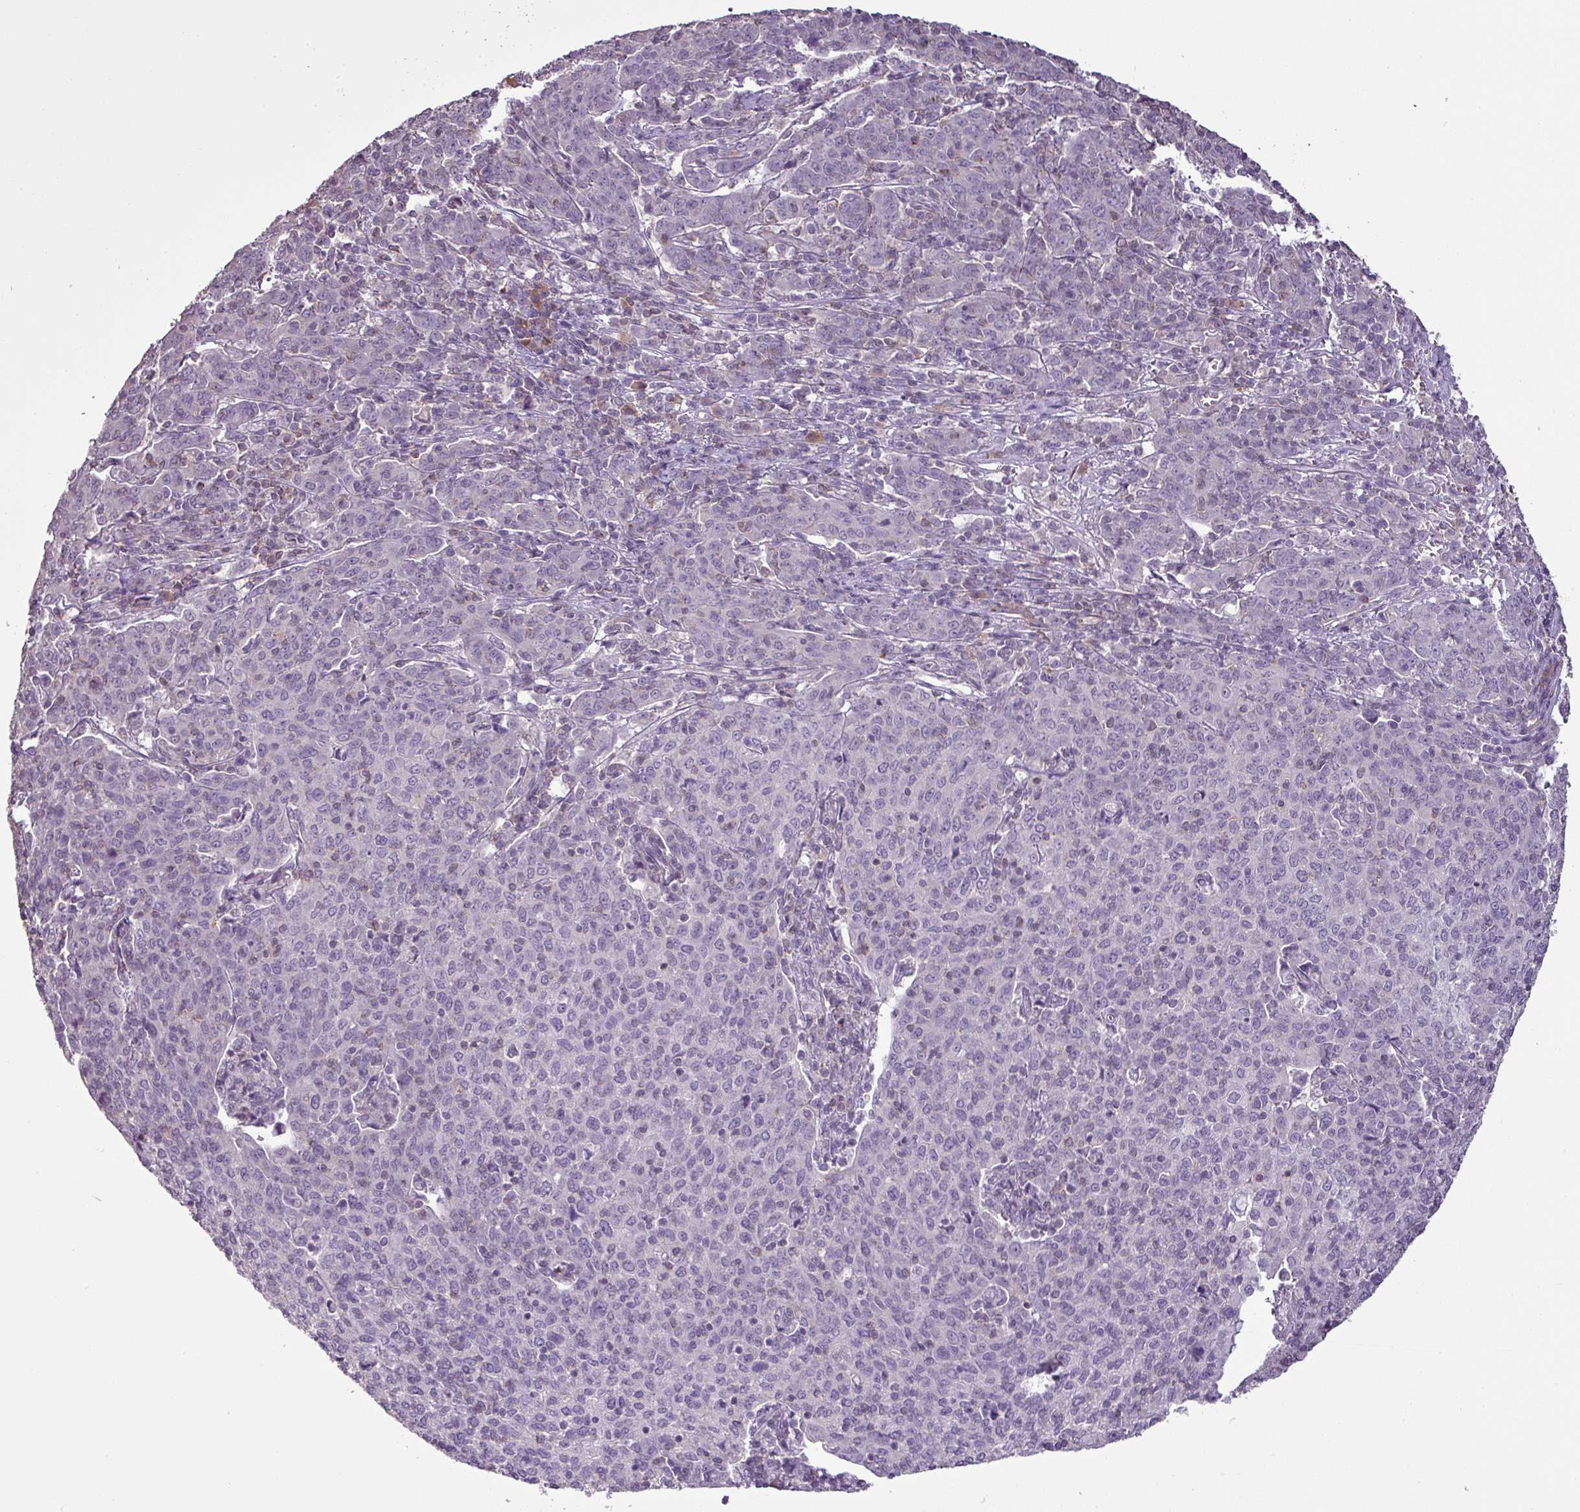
{"staining": {"intensity": "negative", "quantity": "none", "location": "none"}, "tissue": "cervical cancer", "cell_type": "Tumor cells", "image_type": "cancer", "snomed": [{"axis": "morphology", "description": "Squamous cell carcinoma, NOS"}, {"axis": "topography", "description": "Cervix"}], "caption": "Image shows no significant protein expression in tumor cells of cervical squamous cell carcinoma.", "gene": "LY9", "patient": {"sex": "female", "age": 67}}